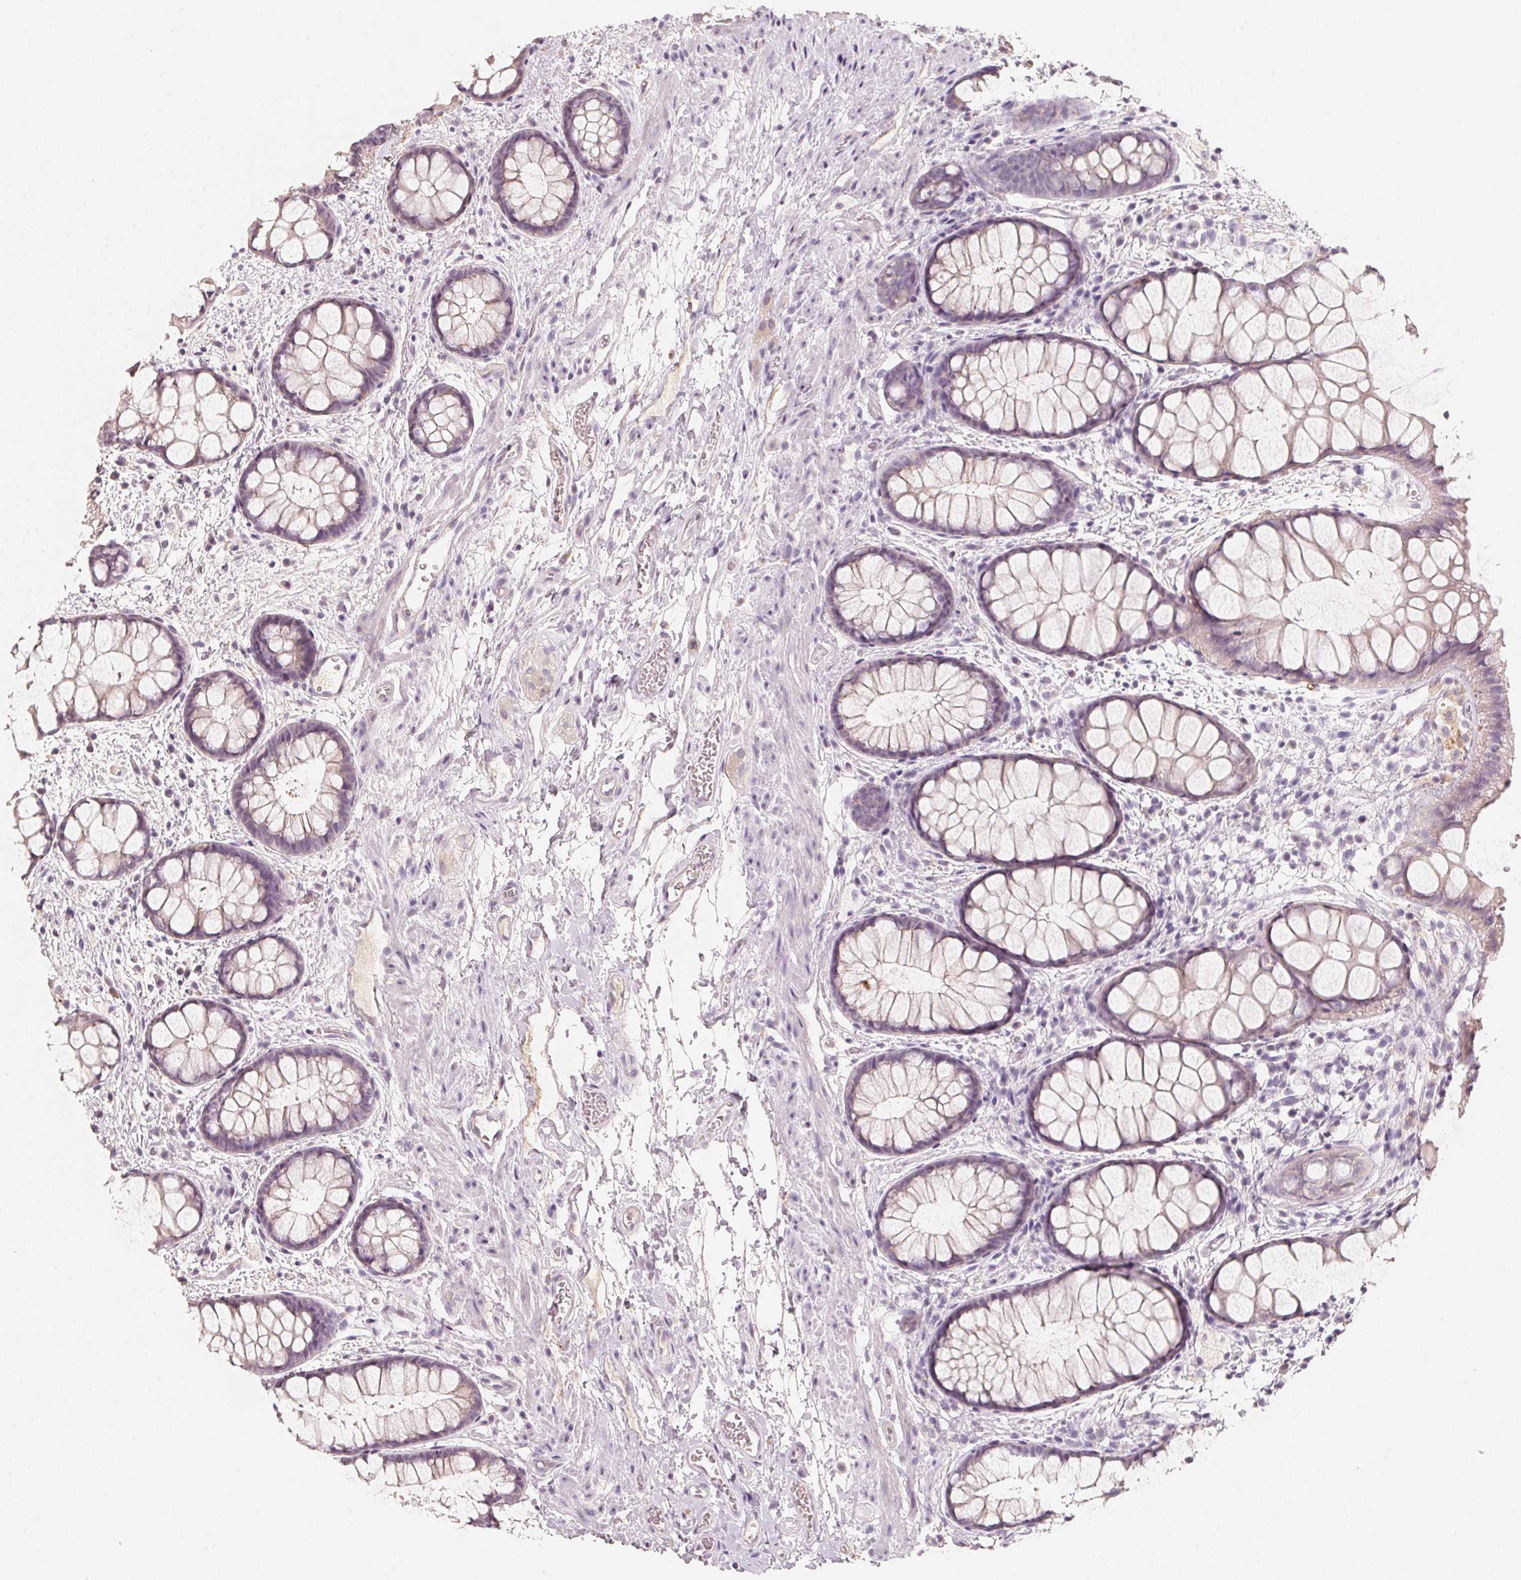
{"staining": {"intensity": "weak", "quantity": "<25%", "location": "cytoplasmic/membranous"}, "tissue": "rectum", "cell_type": "Glandular cells", "image_type": "normal", "snomed": [{"axis": "morphology", "description": "Normal tissue, NOS"}, {"axis": "topography", "description": "Rectum"}], "caption": "Immunohistochemistry histopathology image of benign human rectum stained for a protein (brown), which exhibits no staining in glandular cells.", "gene": "TREH", "patient": {"sex": "female", "age": 62}}